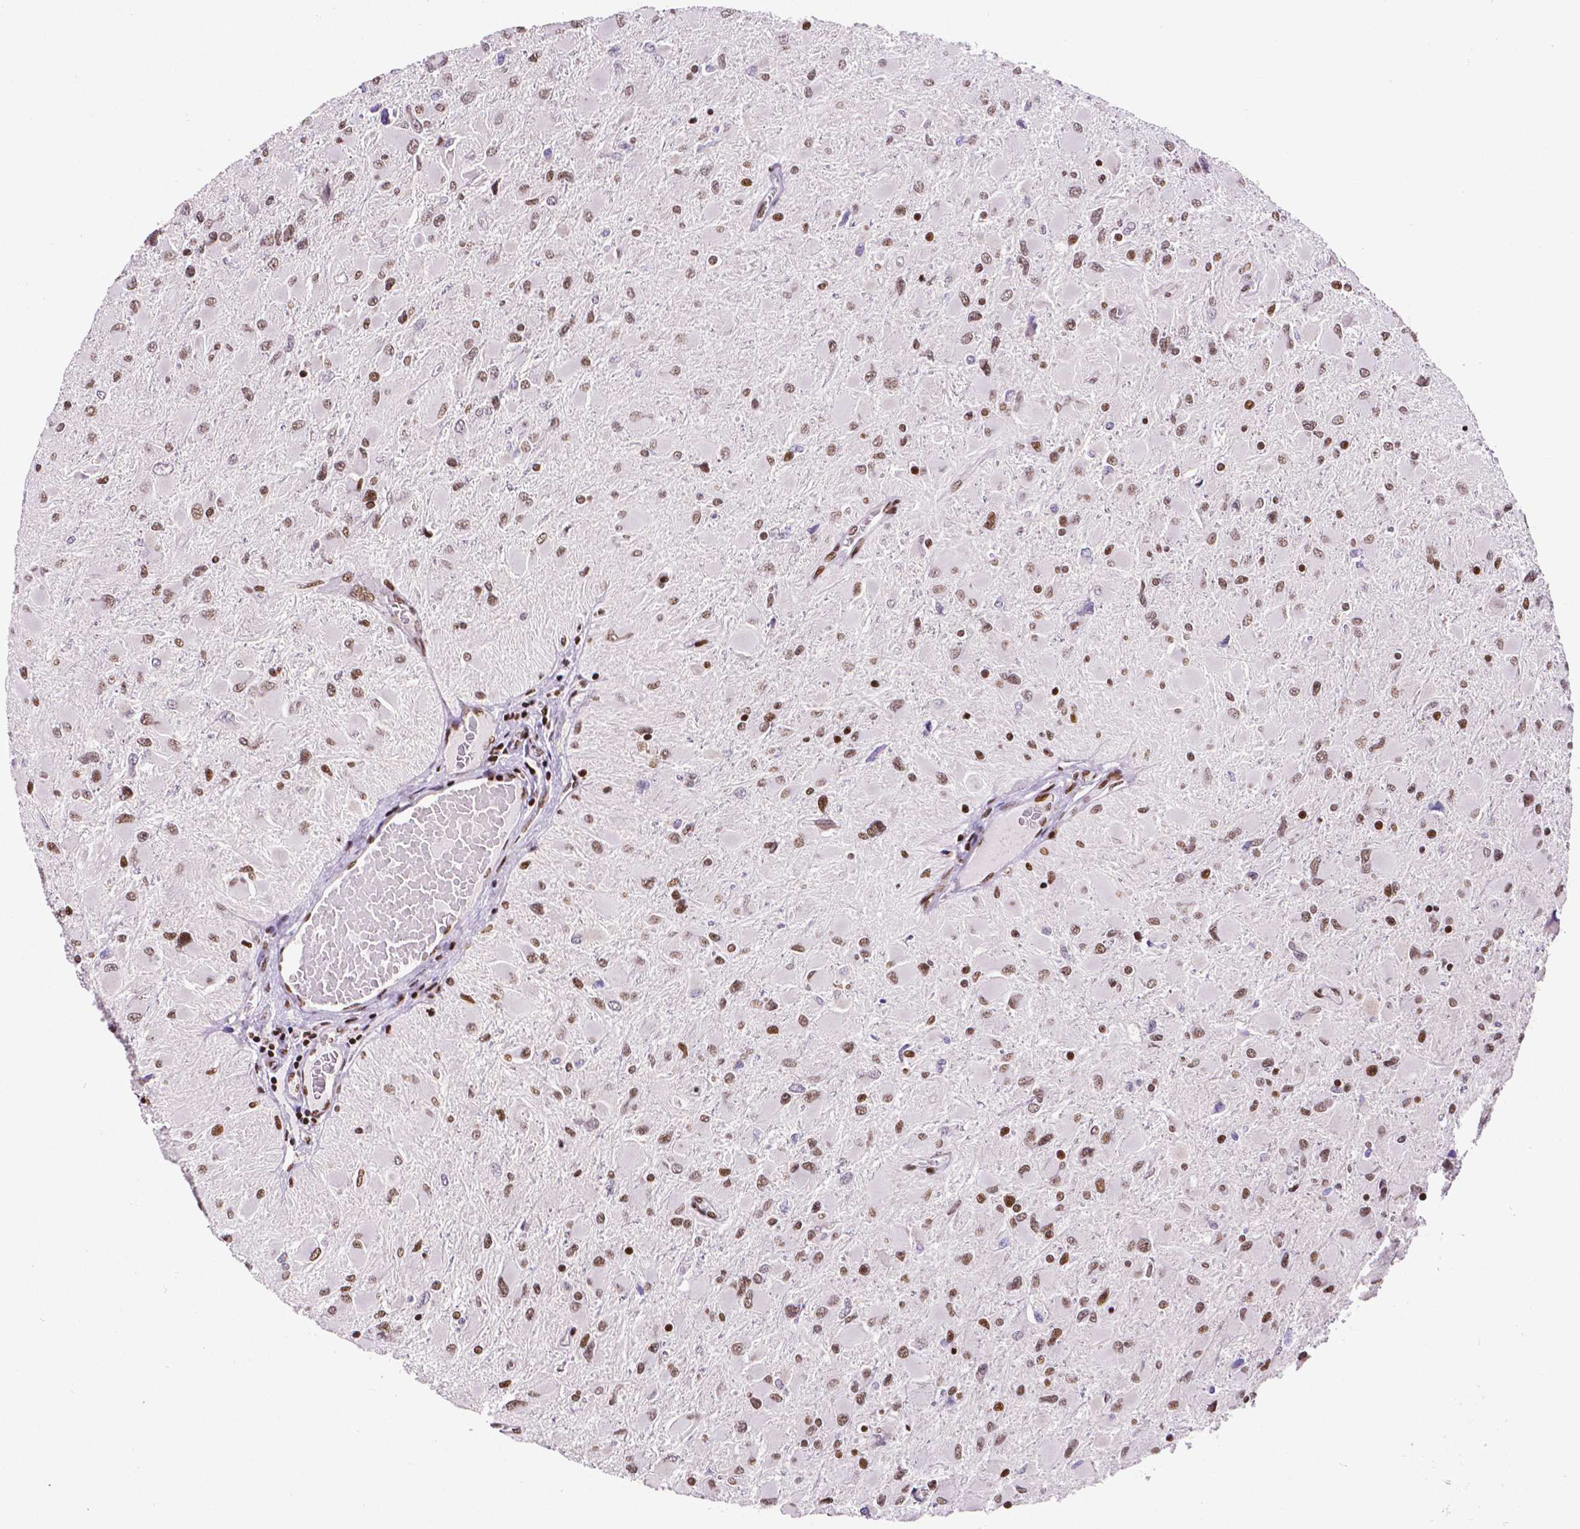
{"staining": {"intensity": "moderate", "quantity": ">75%", "location": "nuclear"}, "tissue": "glioma", "cell_type": "Tumor cells", "image_type": "cancer", "snomed": [{"axis": "morphology", "description": "Glioma, malignant, High grade"}, {"axis": "topography", "description": "Cerebral cortex"}], "caption": "Moderate nuclear protein staining is seen in approximately >75% of tumor cells in glioma. Using DAB (brown) and hematoxylin (blue) stains, captured at high magnification using brightfield microscopy.", "gene": "CTCF", "patient": {"sex": "female", "age": 36}}